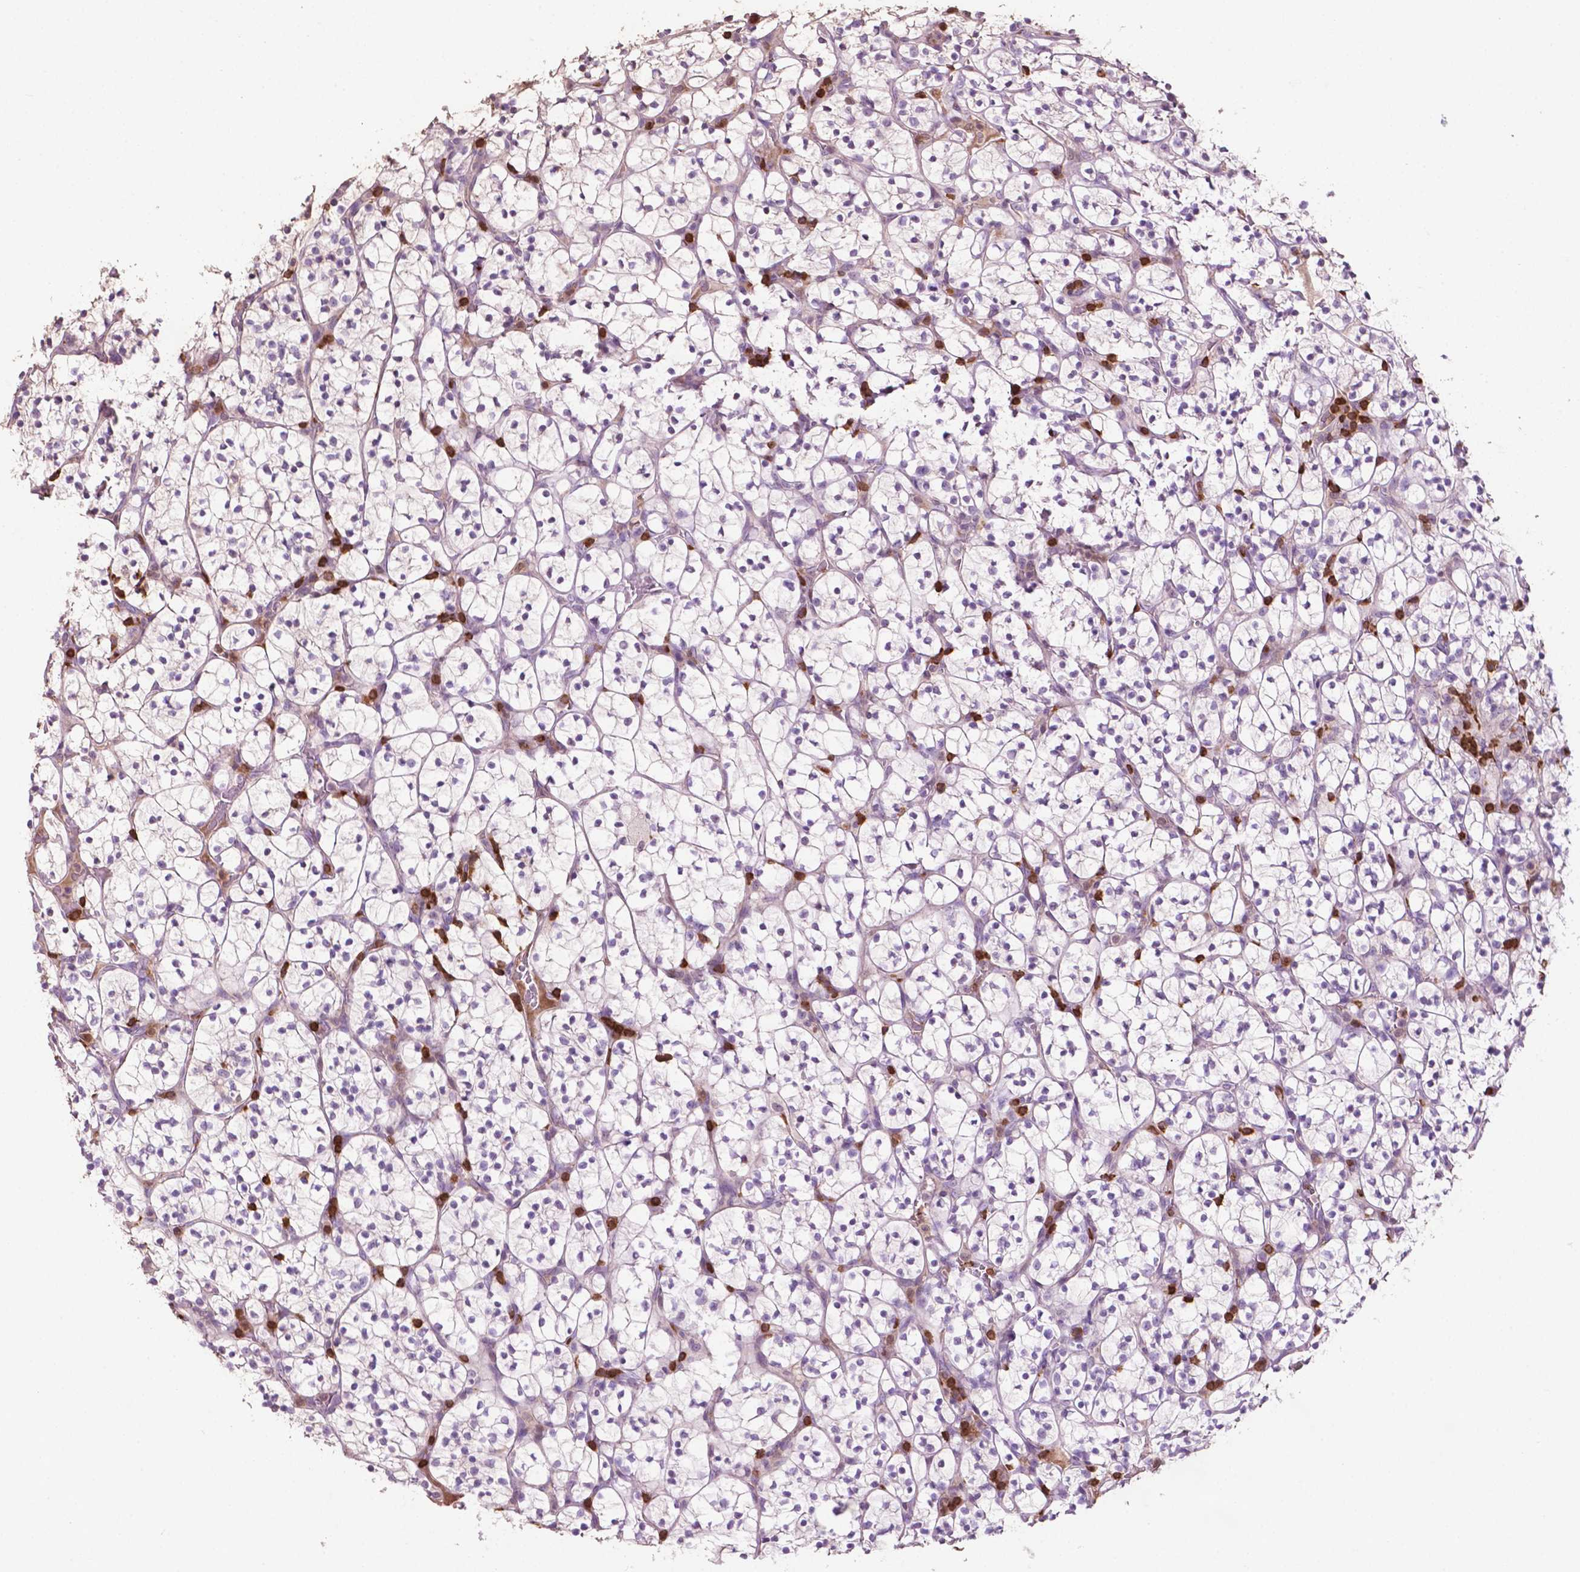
{"staining": {"intensity": "negative", "quantity": "none", "location": "none"}, "tissue": "renal cancer", "cell_type": "Tumor cells", "image_type": "cancer", "snomed": [{"axis": "morphology", "description": "Adenocarcinoma, NOS"}, {"axis": "topography", "description": "Kidney"}], "caption": "Immunohistochemistry of human renal adenocarcinoma demonstrates no expression in tumor cells.", "gene": "TBC1D10C", "patient": {"sex": "female", "age": 89}}